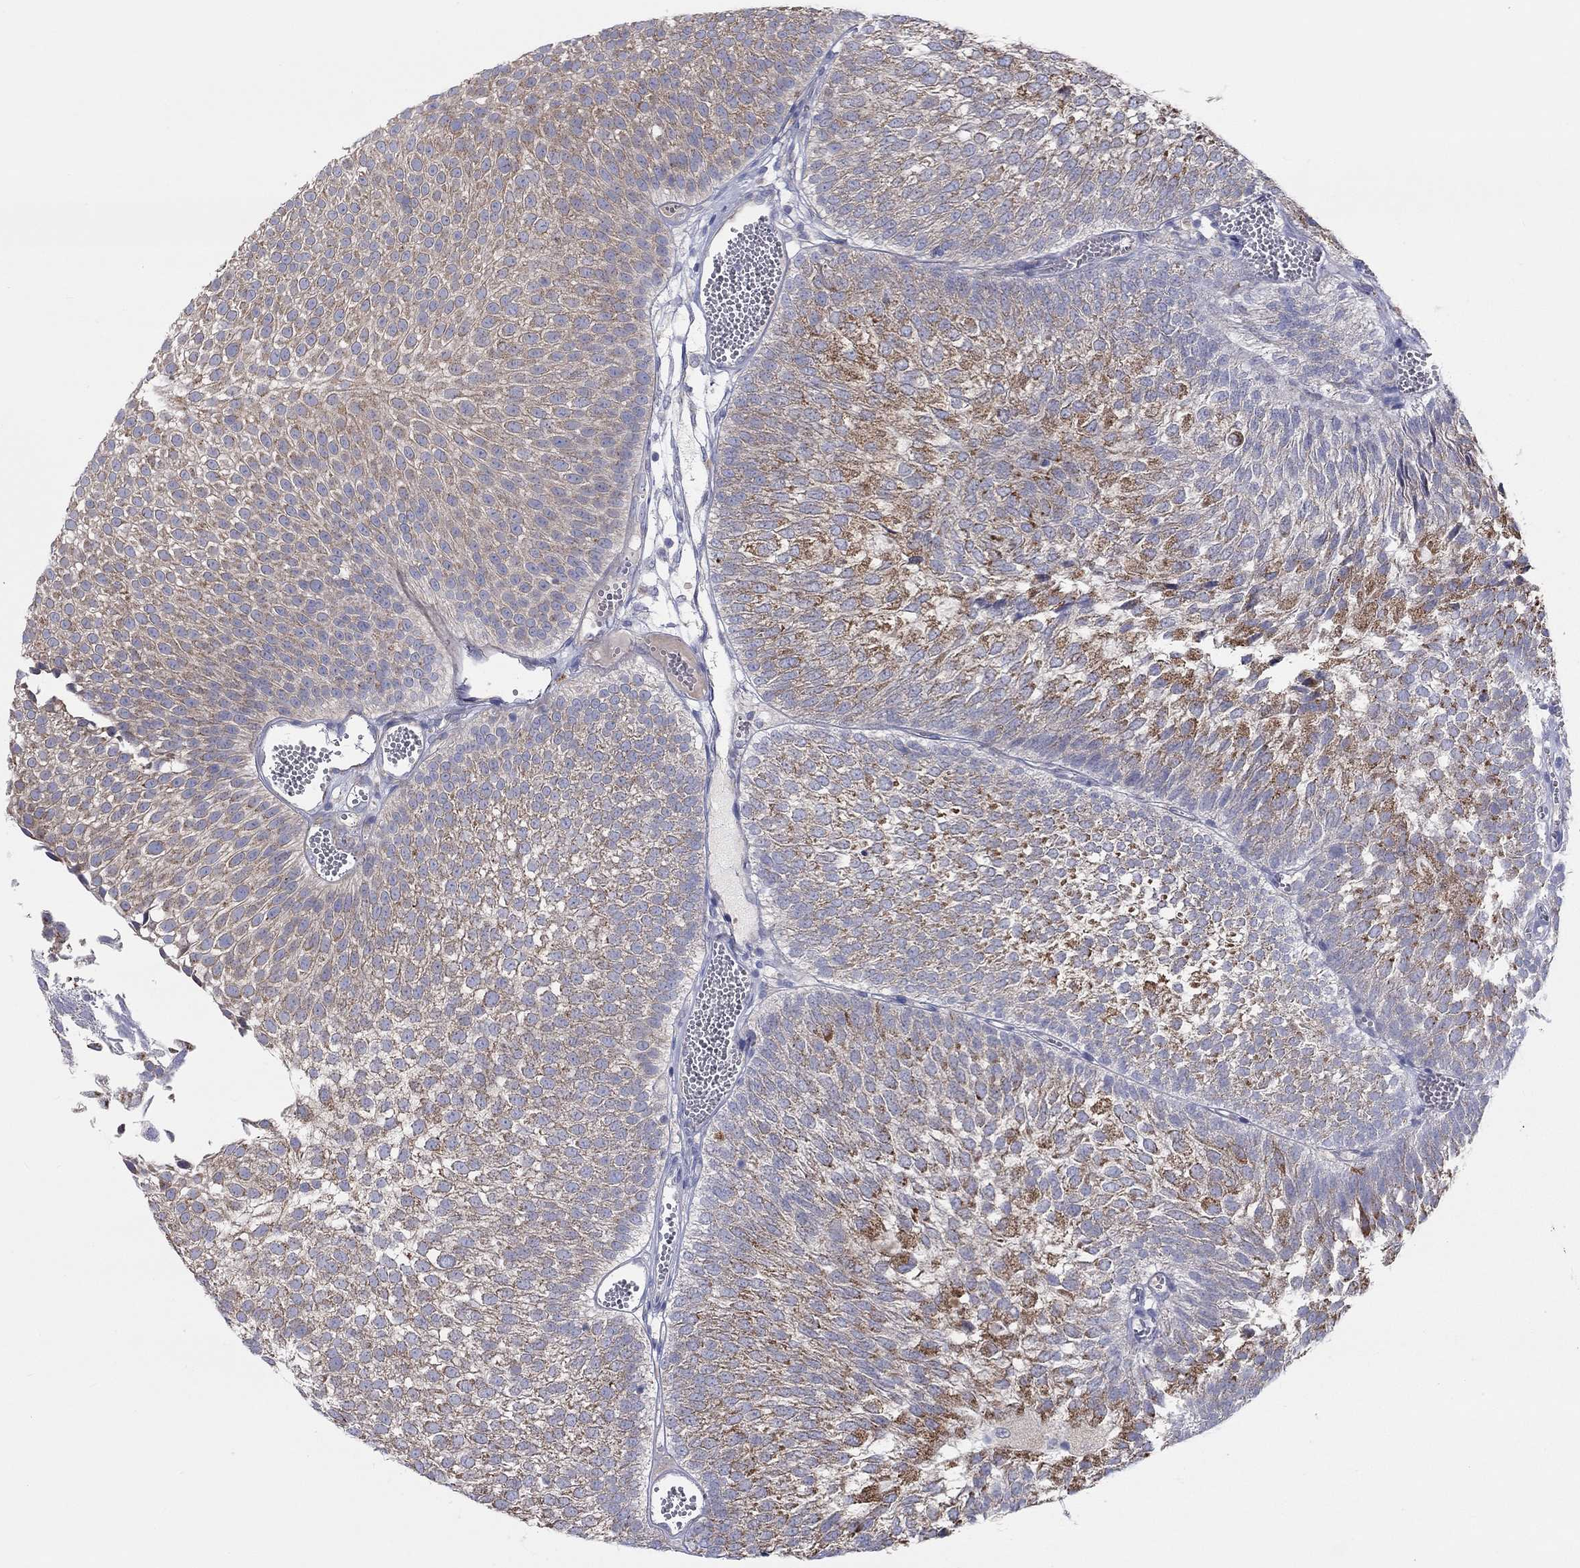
{"staining": {"intensity": "strong", "quantity": "25%-75%", "location": "cytoplasmic/membranous"}, "tissue": "urothelial cancer", "cell_type": "Tumor cells", "image_type": "cancer", "snomed": [{"axis": "morphology", "description": "Urothelial carcinoma, Low grade"}, {"axis": "topography", "description": "Urinary bladder"}], "caption": "Low-grade urothelial carcinoma stained for a protein displays strong cytoplasmic/membranous positivity in tumor cells.", "gene": "BCO2", "patient": {"sex": "male", "age": 52}}